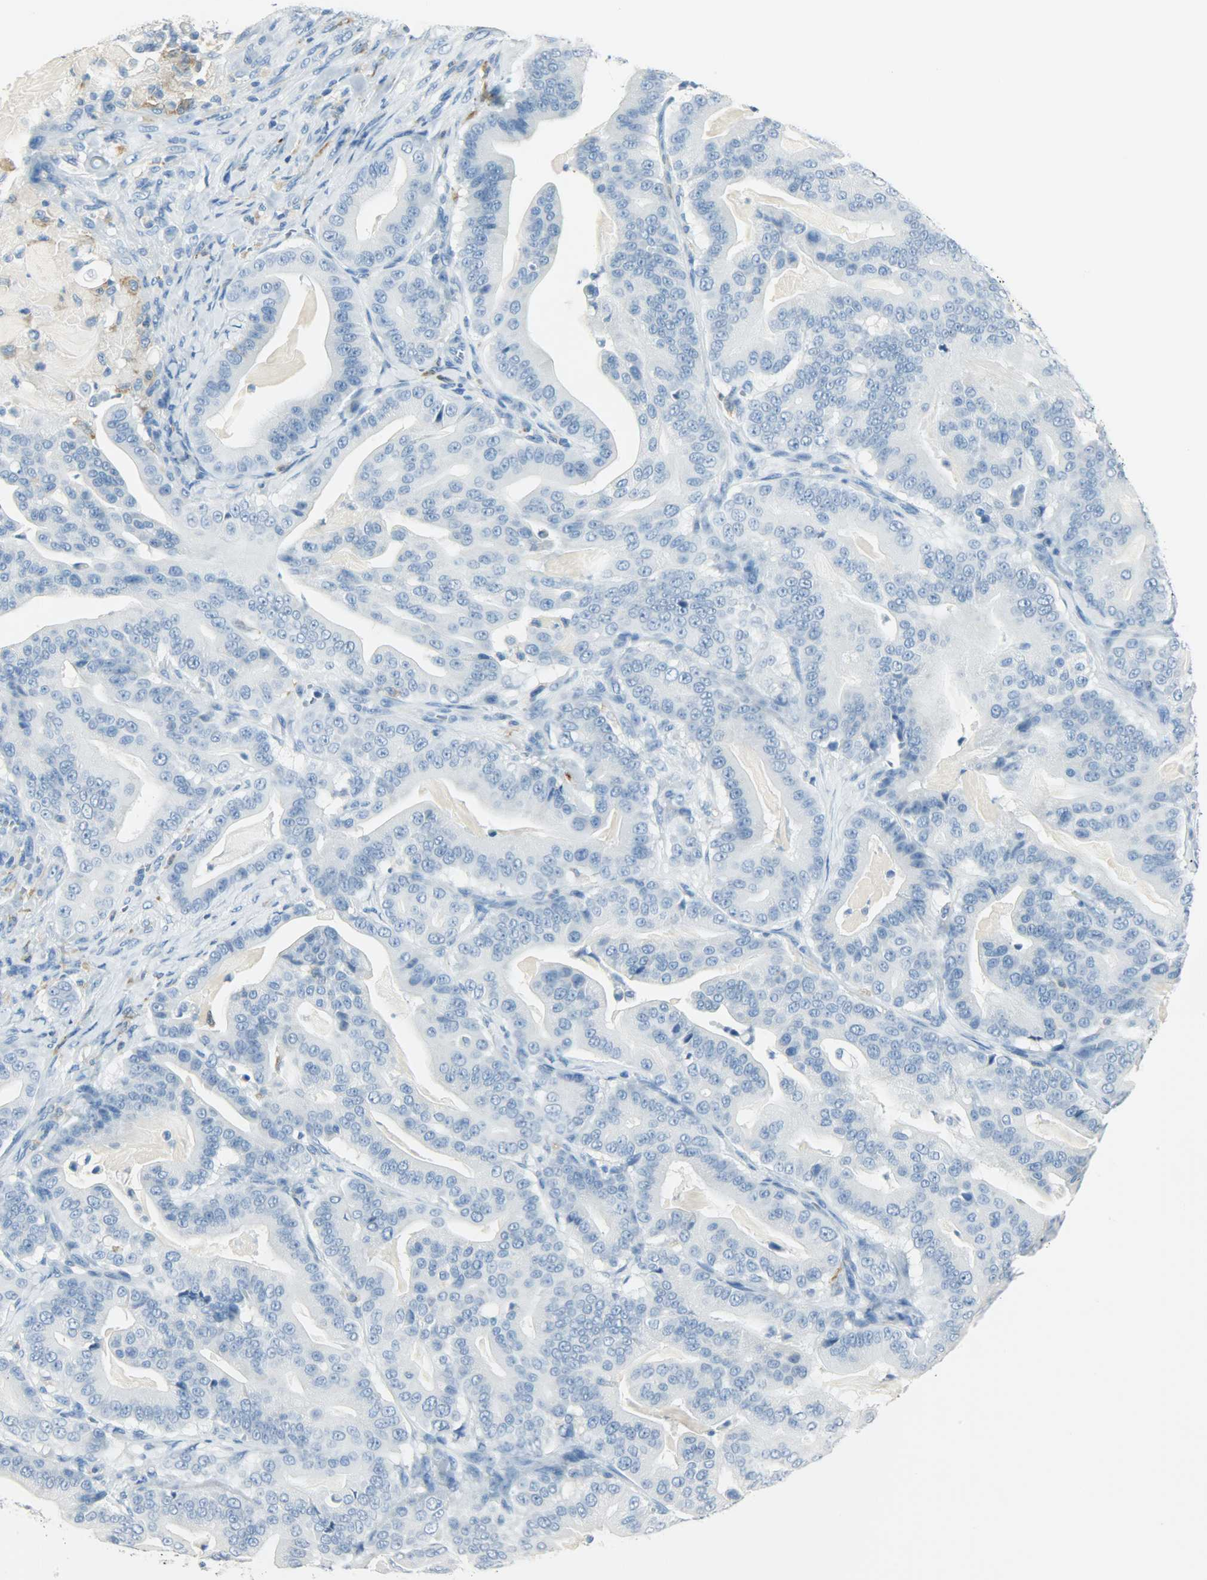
{"staining": {"intensity": "negative", "quantity": "none", "location": "none"}, "tissue": "pancreatic cancer", "cell_type": "Tumor cells", "image_type": "cancer", "snomed": [{"axis": "morphology", "description": "Adenocarcinoma, NOS"}, {"axis": "topography", "description": "Pancreas"}], "caption": "Immunohistochemical staining of pancreatic cancer (adenocarcinoma) reveals no significant expression in tumor cells.", "gene": "PTPN6", "patient": {"sex": "male", "age": 63}}